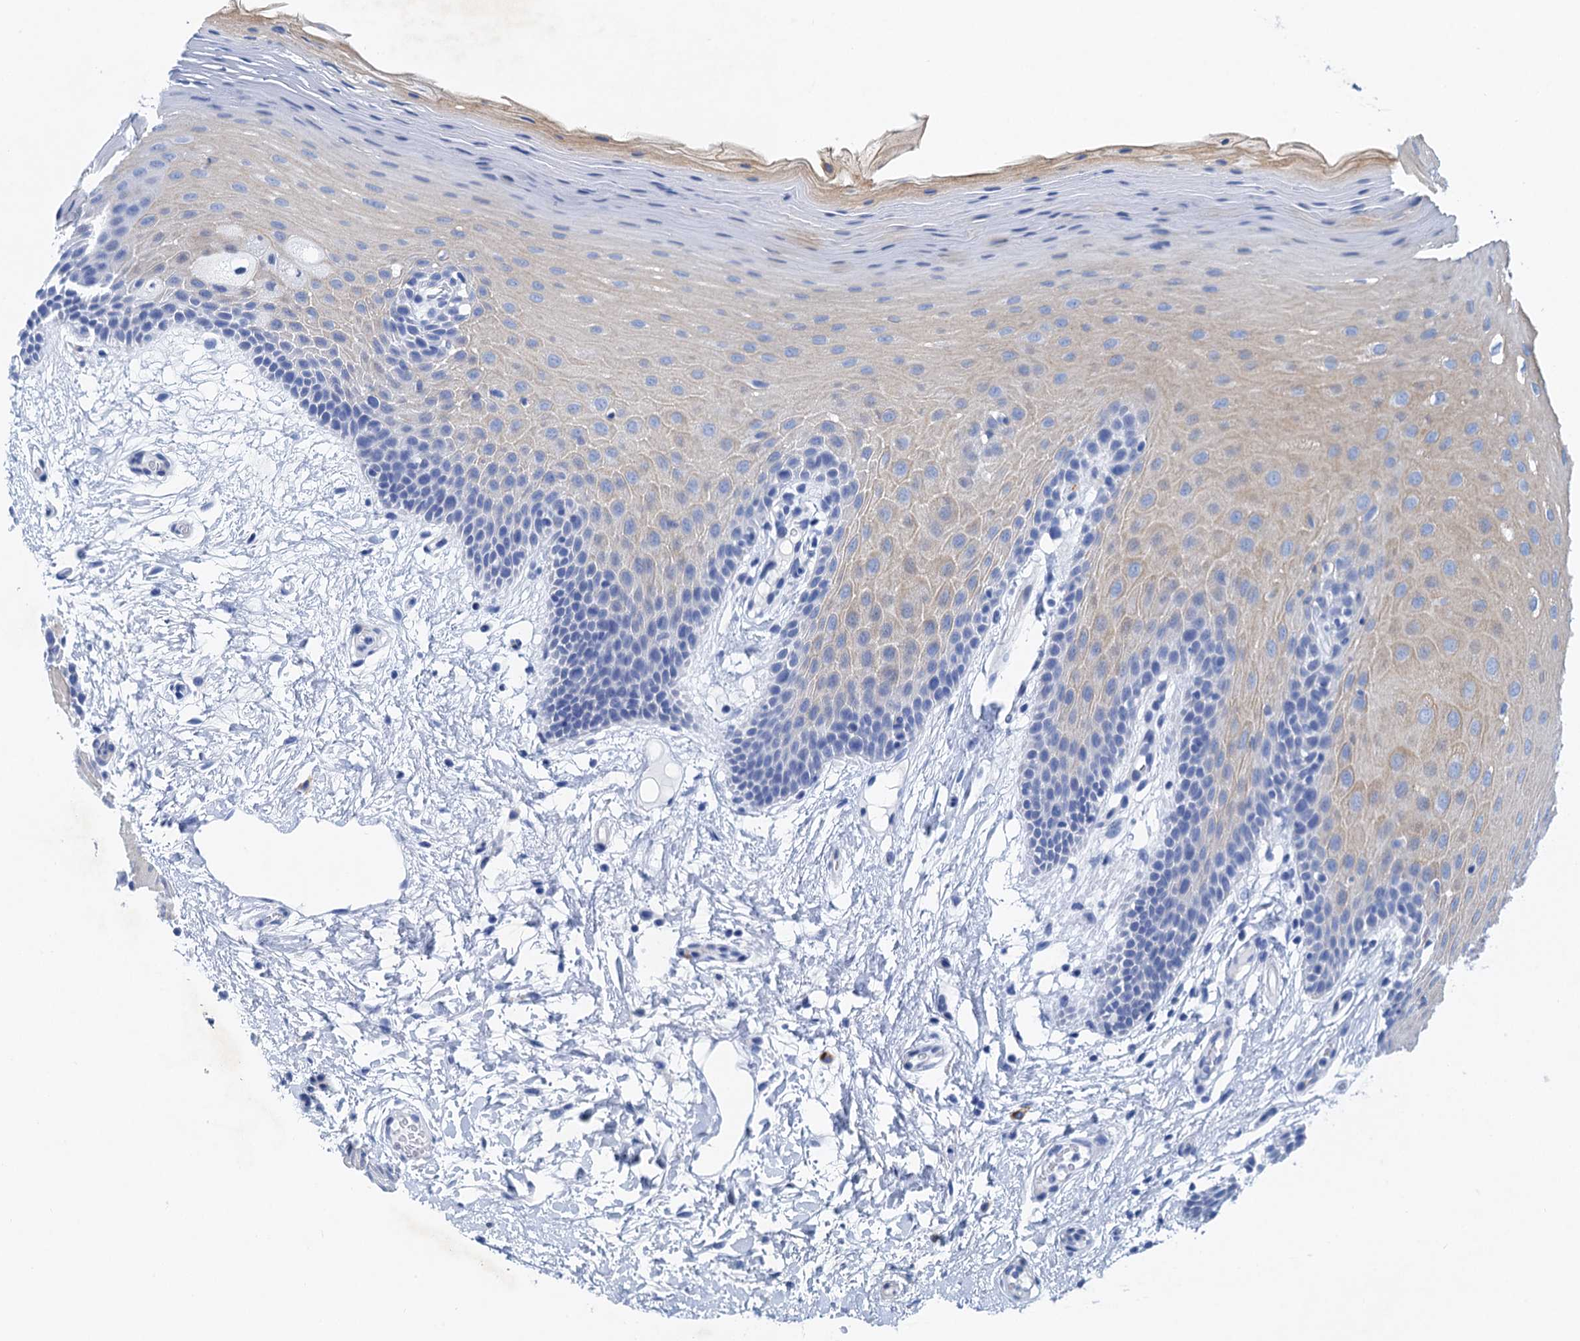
{"staining": {"intensity": "negative", "quantity": "none", "location": "none"}, "tissue": "oral mucosa", "cell_type": "Squamous epithelial cells", "image_type": "normal", "snomed": [{"axis": "morphology", "description": "Normal tissue, NOS"}, {"axis": "topography", "description": "Oral tissue"}, {"axis": "topography", "description": "Tounge, NOS"}], "caption": "Immunohistochemistry image of normal human oral mucosa stained for a protein (brown), which reveals no positivity in squamous epithelial cells. The staining was performed using DAB to visualize the protein expression in brown, while the nuclei were stained in blue with hematoxylin (Magnification: 20x).", "gene": "NLRP10", "patient": {"sex": "male", "age": 47}}